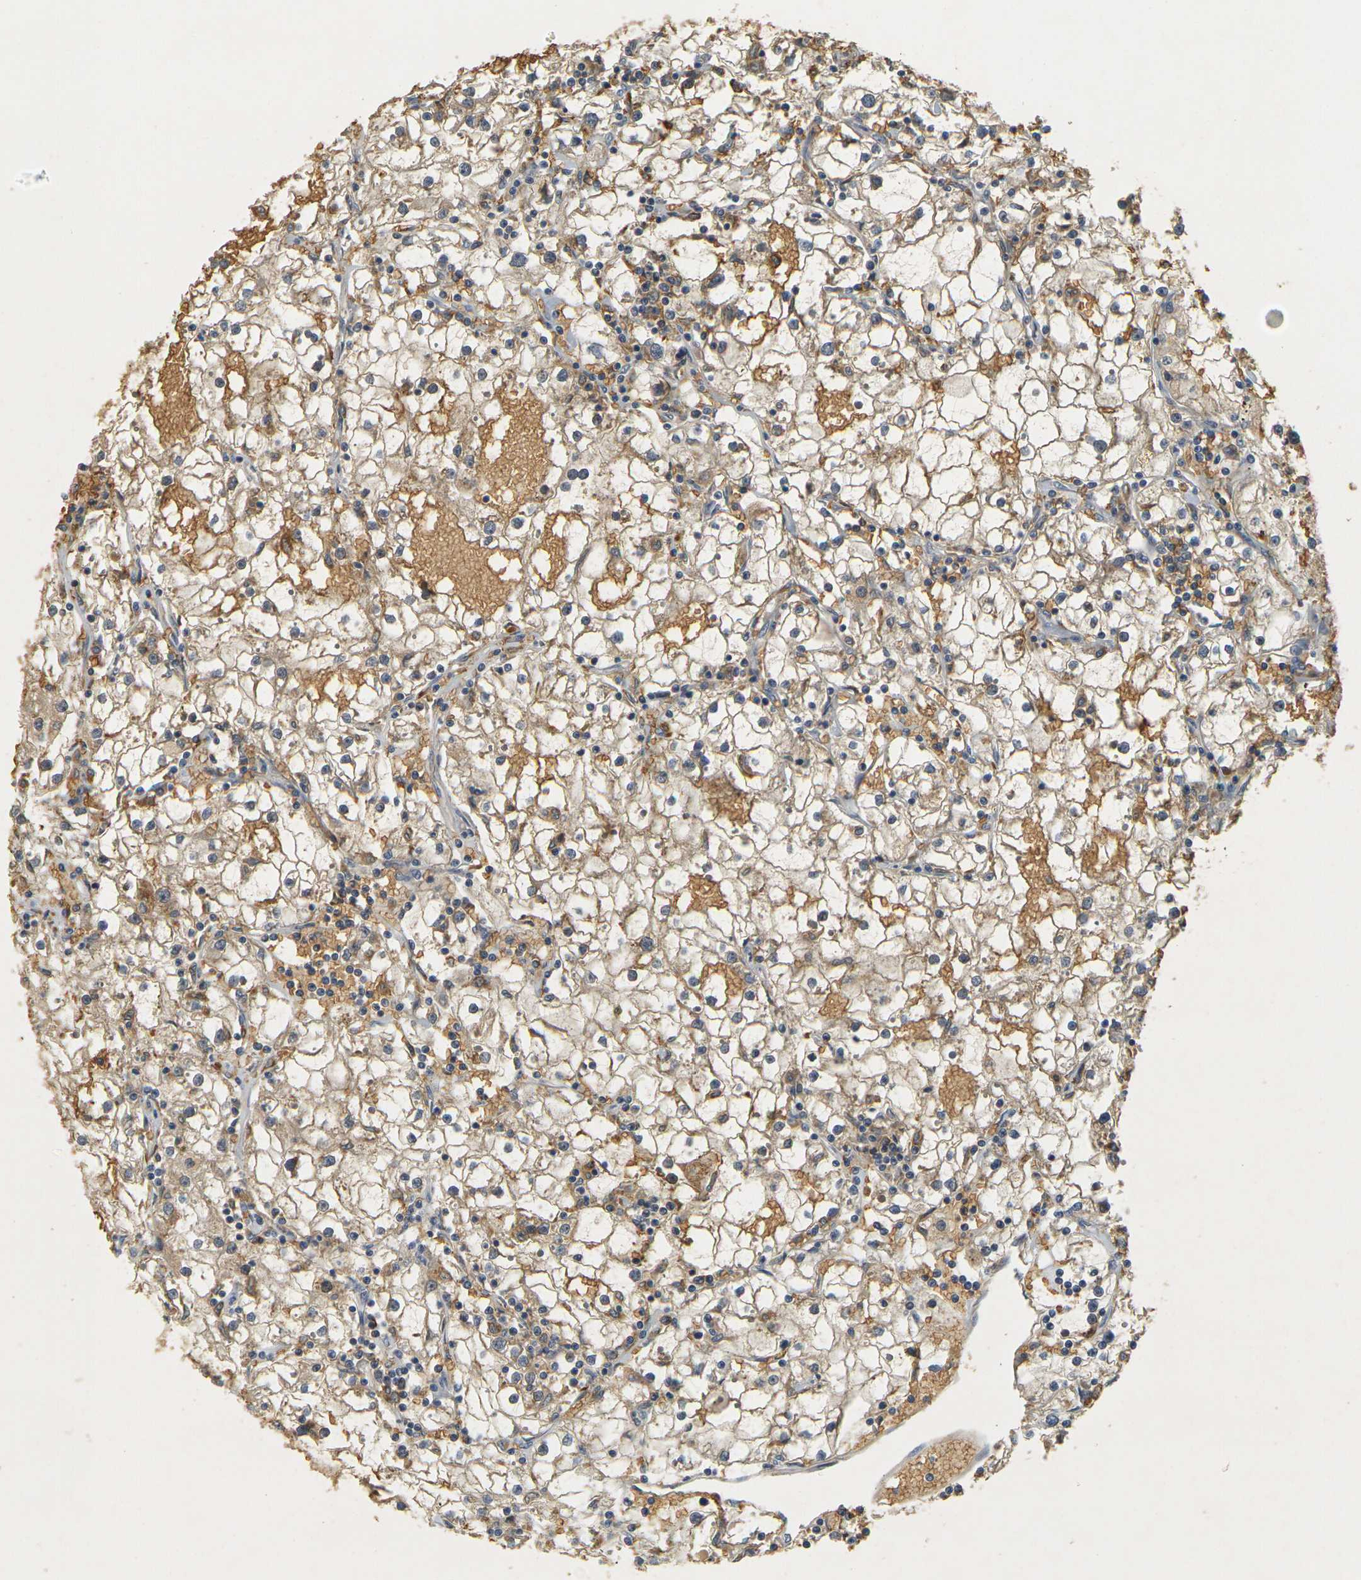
{"staining": {"intensity": "weak", "quantity": "25%-75%", "location": "cytoplasmic/membranous"}, "tissue": "renal cancer", "cell_type": "Tumor cells", "image_type": "cancer", "snomed": [{"axis": "morphology", "description": "Adenocarcinoma, NOS"}, {"axis": "topography", "description": "Kidney"}], "caption": "Adenocarcinoma (renal) stained with DAB immunohistochemistry reveals low levels of weak cytoplasmic/membranous staining in about 25%-75% of tumor cells.", "gene": "MEGF9", "patient": {"sex": "male", "age": 56}}